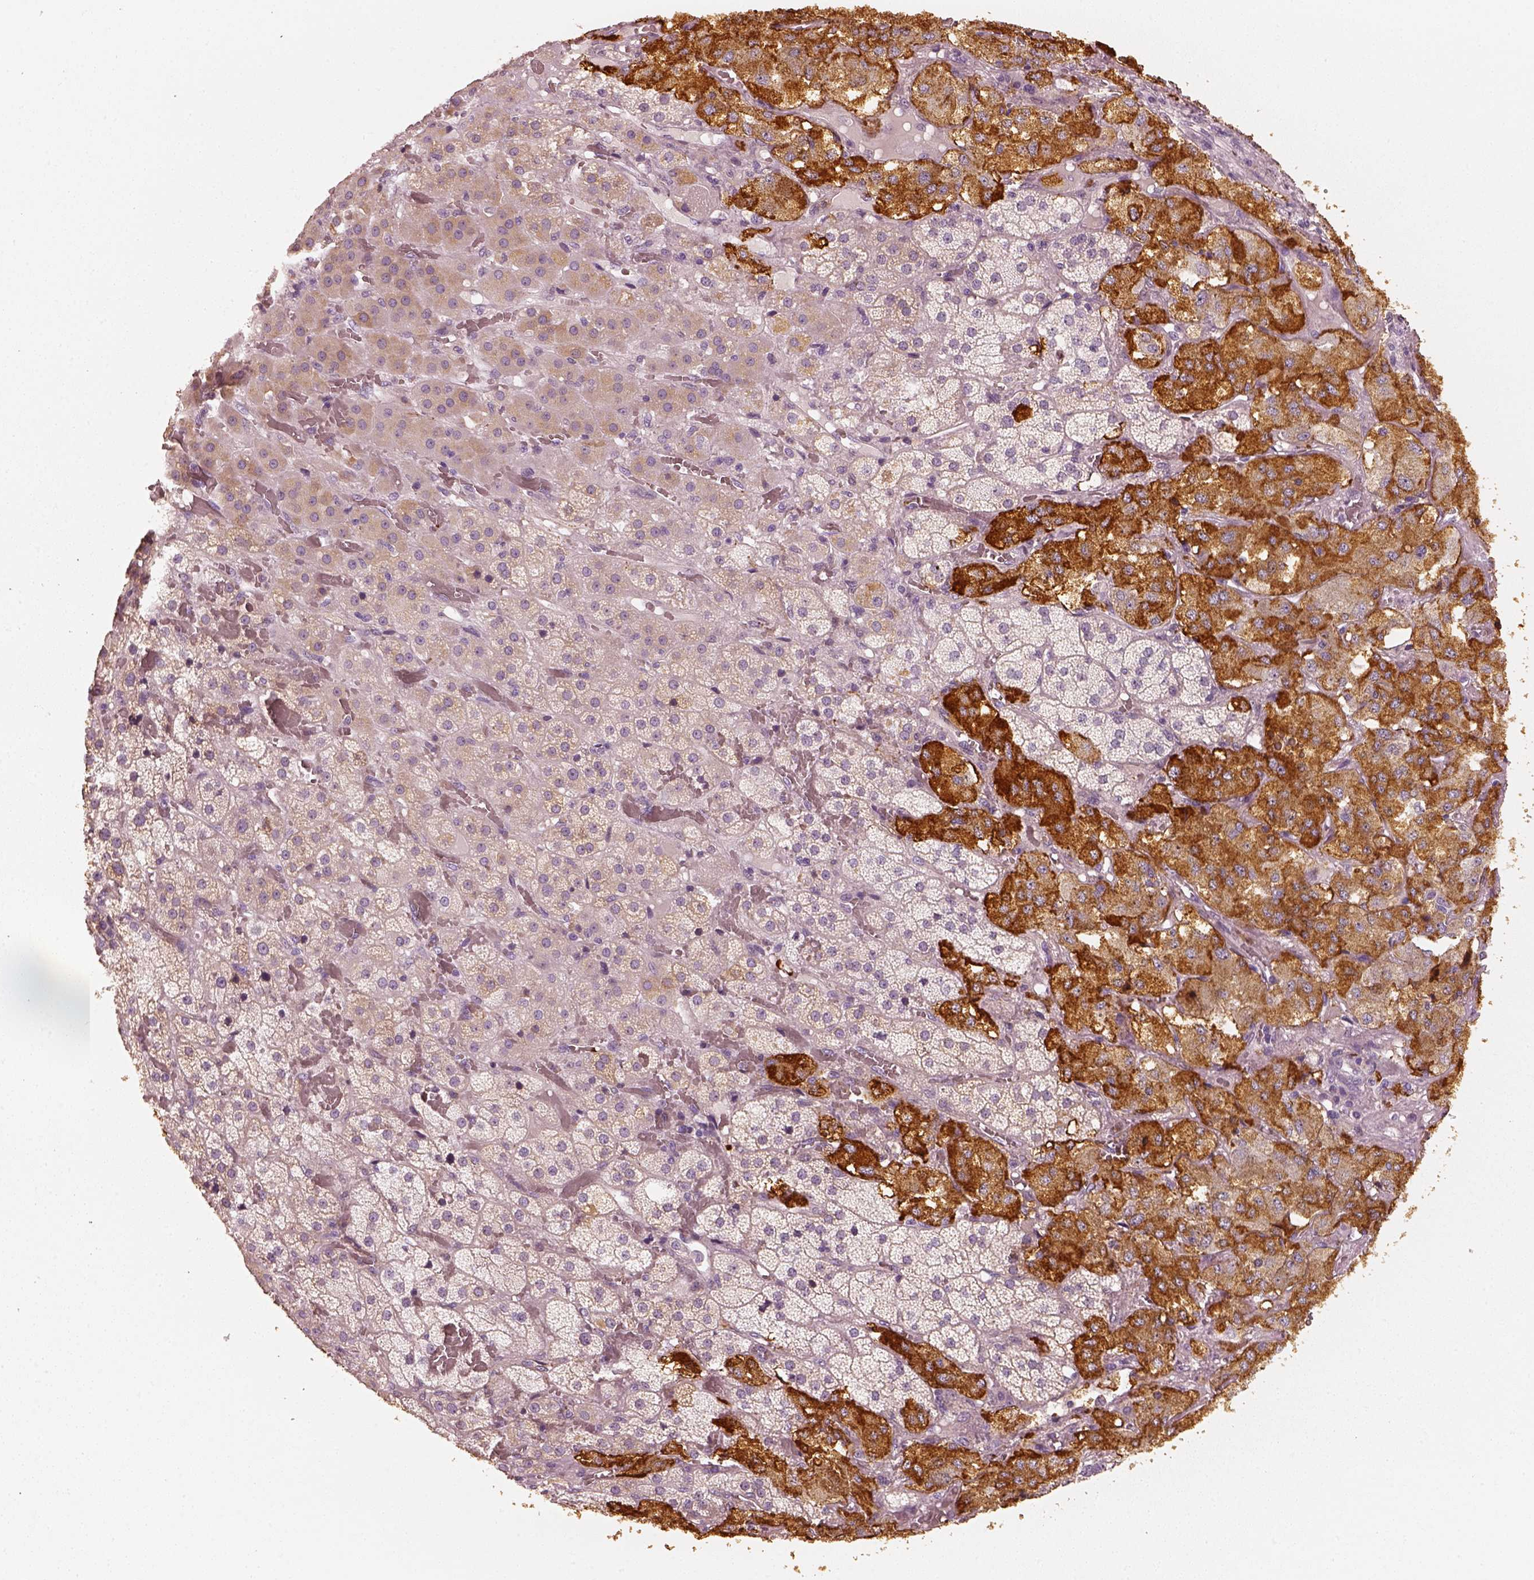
{"staining": {"intensity": "strong", "quantity": "25%-75%", "location": "cytoplasmic/membranous"}, "tissue": "adrenal gland", "cell_type": "Glandular cells", "image_type": "normal", "snomed": [{"axis": "morphology", "description": "Normal tissue, NOS"}, {"axis": "topography", "description": "Adrenal gland"}], "caption": "Protein positivity by IHC displays strong cytoplasmic/membranous expression in approximately 25%-75% of glandular cells in unremarkable adrenal gland. (Stains: DAB (3,3'-diaminobenzidine) in brown, nuclei in blue, Microscopy: brightfield microscopy at high magnification).", "gene": "RS1", "patient": {"sex": "male", "age": 57}}